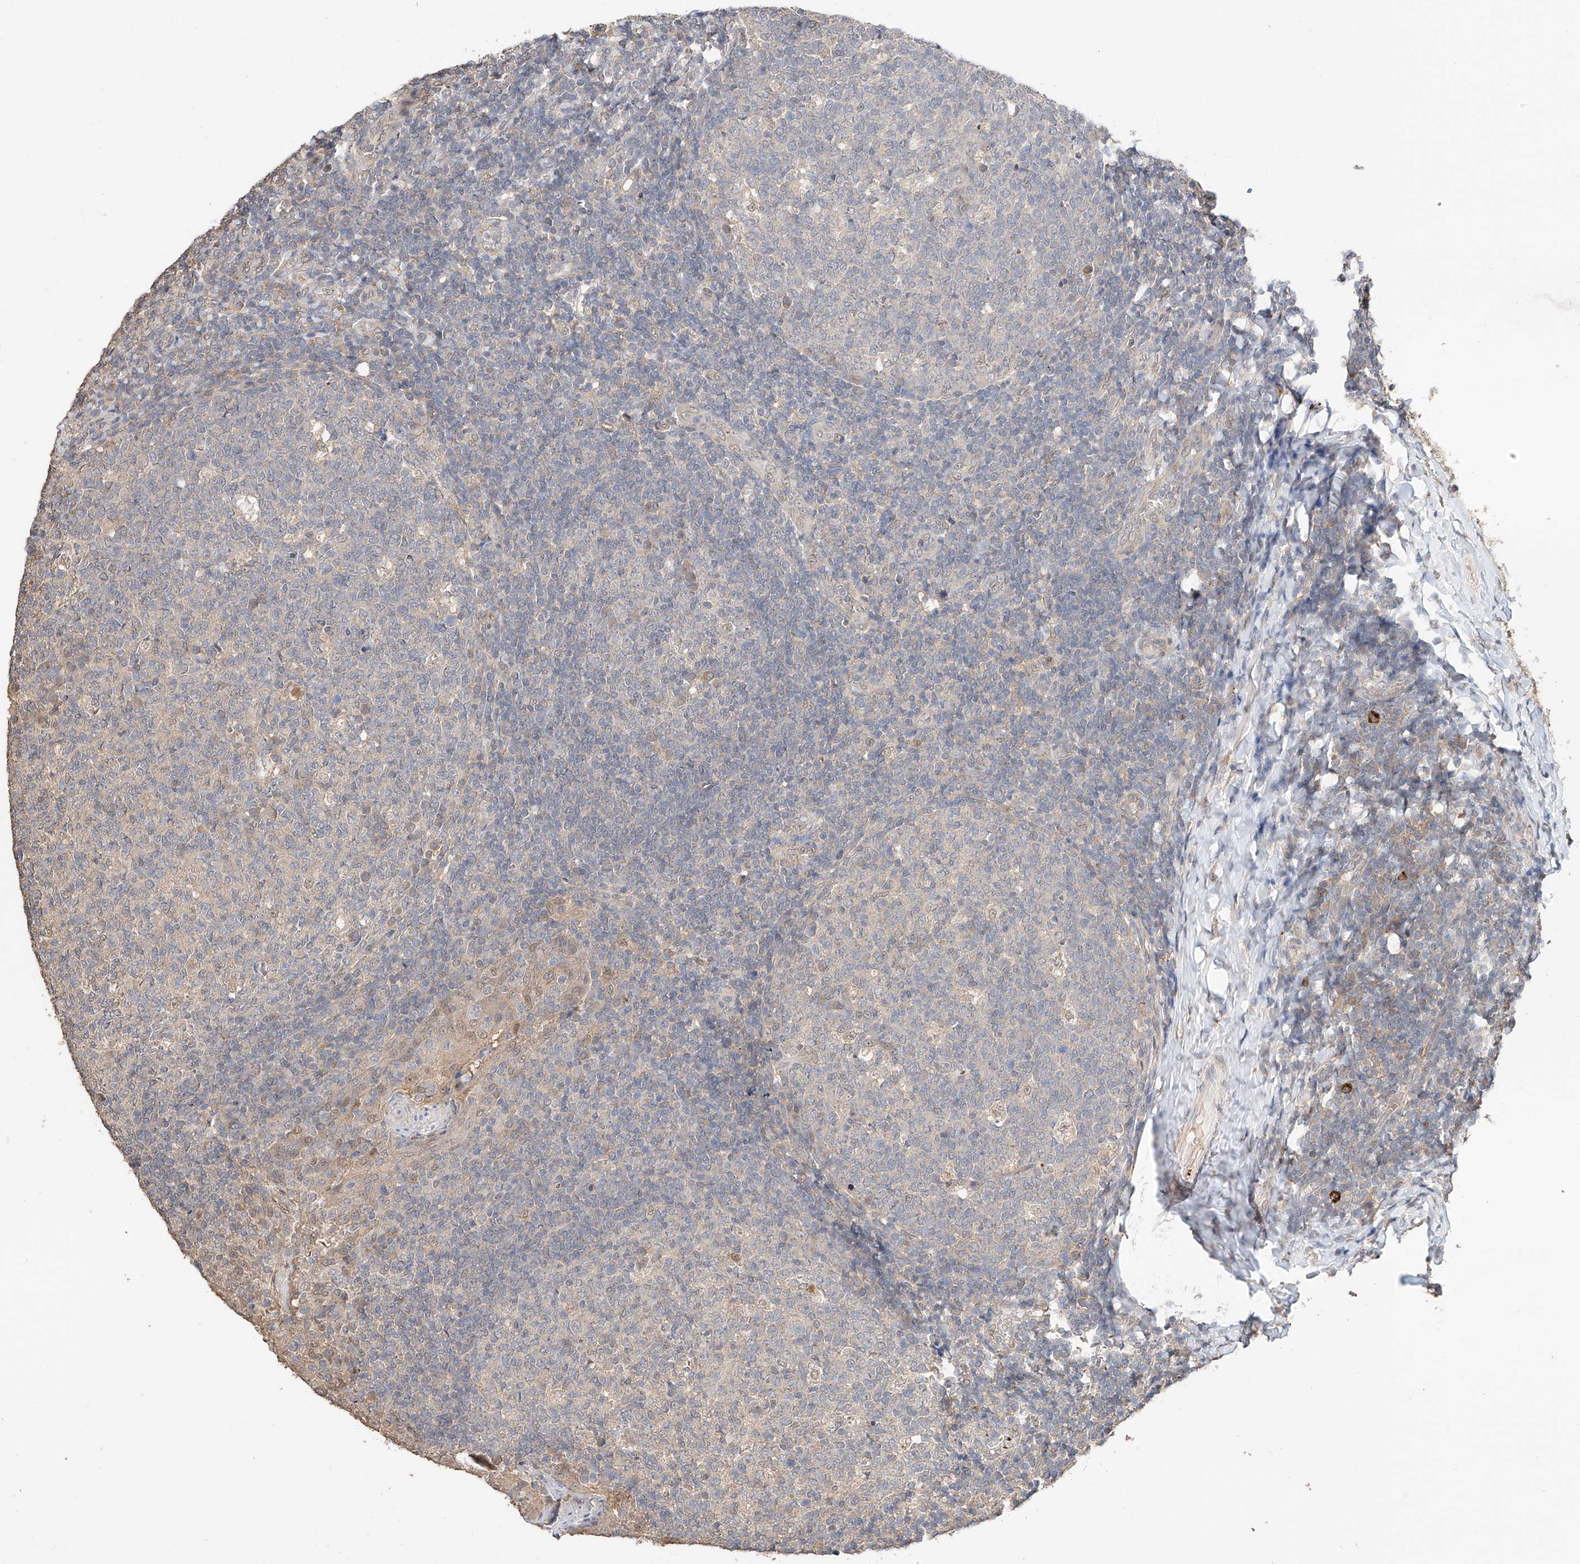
{"staining": {"intensity": "negative", "quantity": "none", "location": "none"}, "tissue": "tonsil", "cell_type": "Germinal center cells", "image_type": "normal", "snomed": [{"axis": "morphology", "description": "Normal tissue, NOS"}, {"axis": "topography", "description": "Tonsil"}], "caption": "Immunohistochemical staining of unremarkable human tonsil shows no significant positivity in germinal center cells.", "gene": "ZFHX2", "patient": {"sex": "female", "age": 19}}